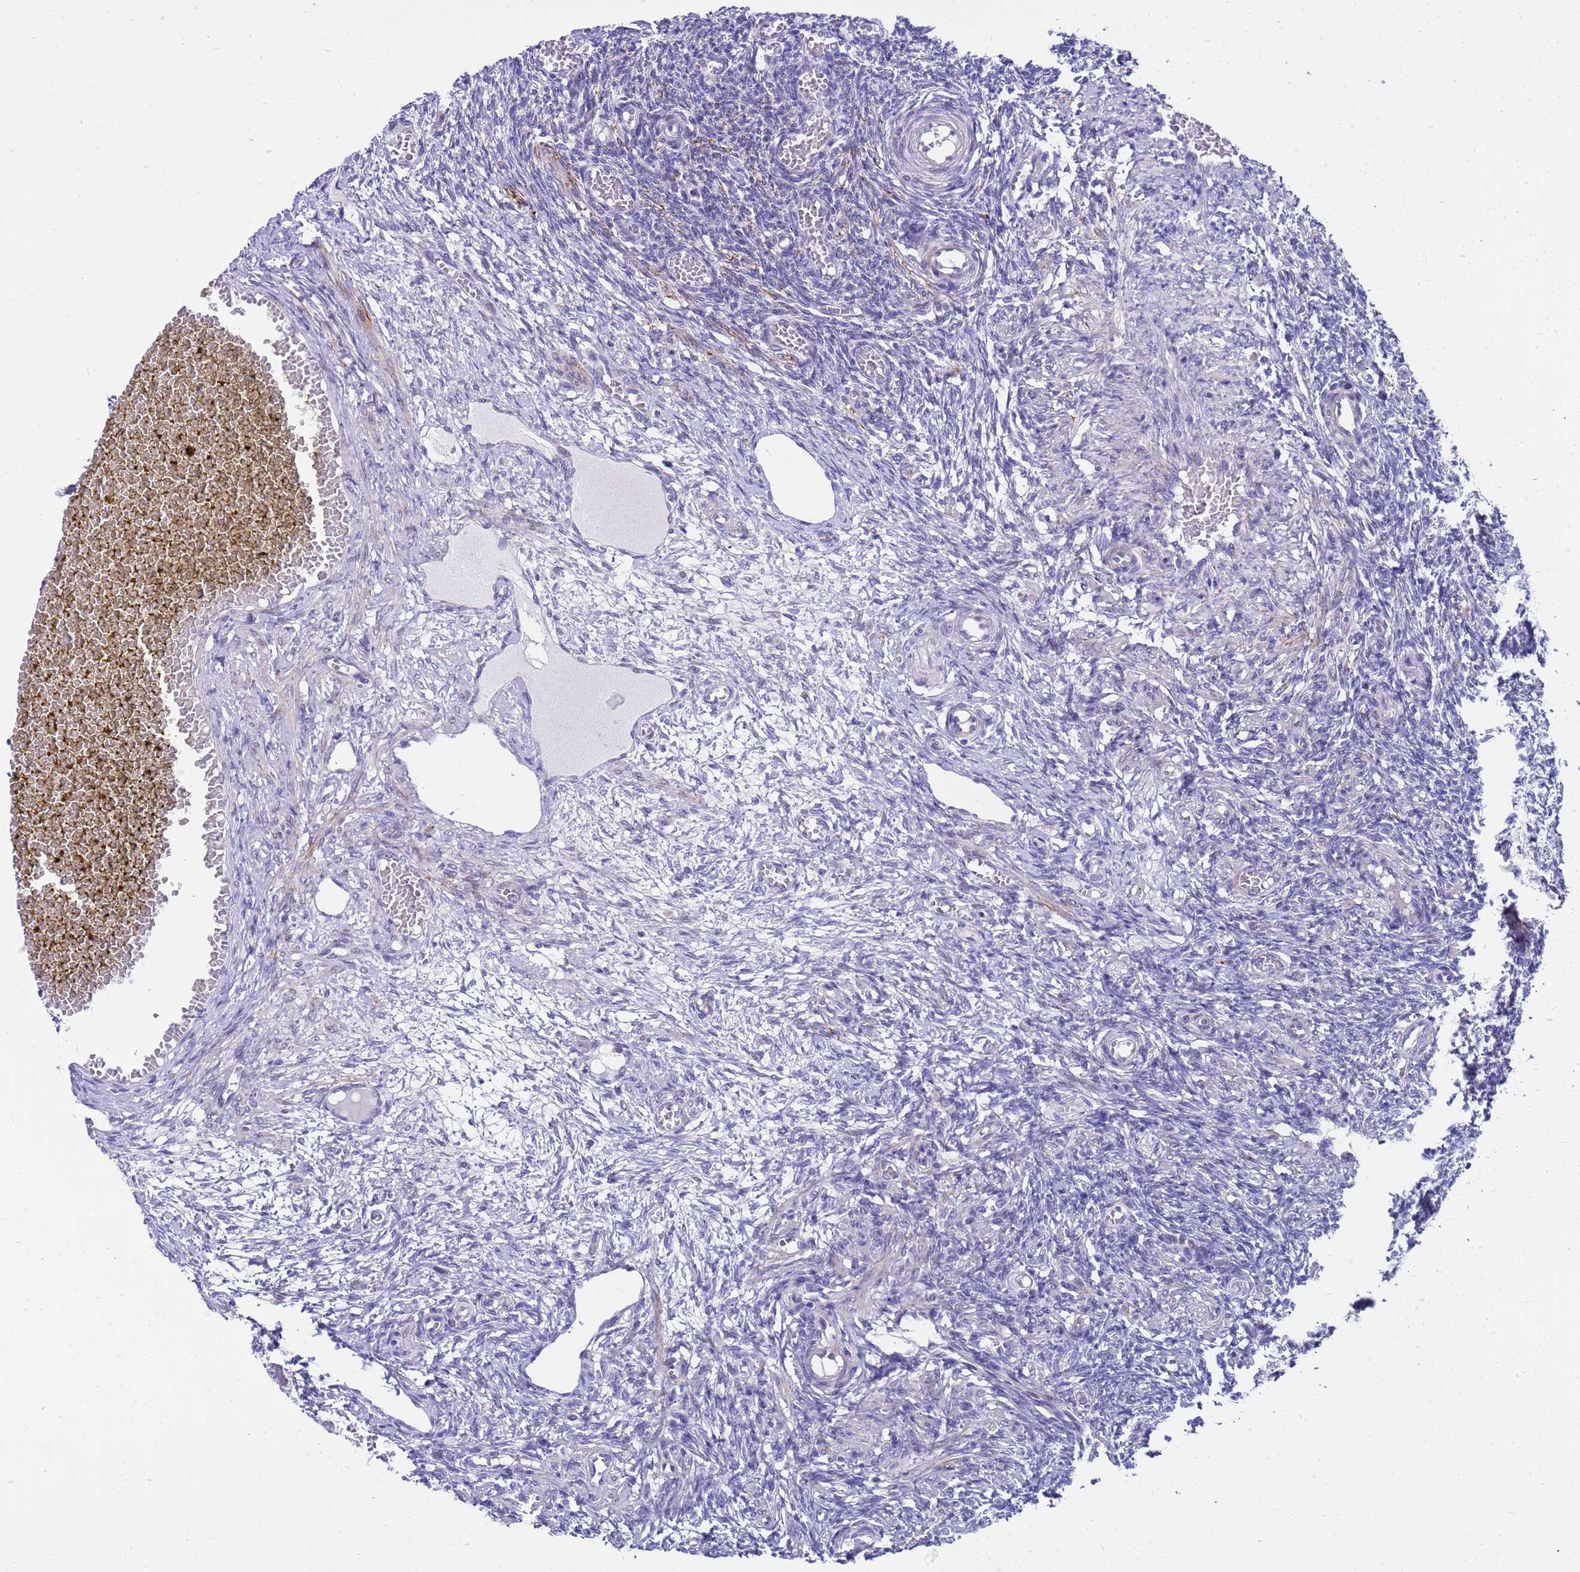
{"staining": {"intensity": "negative", "quantity": "none", "location": "none"}, "tissue": "ovary", "cell_type": "Ovarian stroma cells", "image_type": "normal", "snomed": [{"axis": "morphology", "description": "Normal tissue, NOS"}, {"axis": "topography", "description": "Ovary"}], "caption": "An immunohistochemistry (IHC) photomicrograph of unremarkable ovary is shown. There is no staining in ovarian stroma cells of ovary. The staining was performed using DAB (3,3'-diaminobenzidine) to visualize the protein expression in brown, while the nuclei were stained in blue with hematoxylin (Magnification: 20x).", "gene": "LRATD1", "patient": {"sex": "female", "age": 27}}